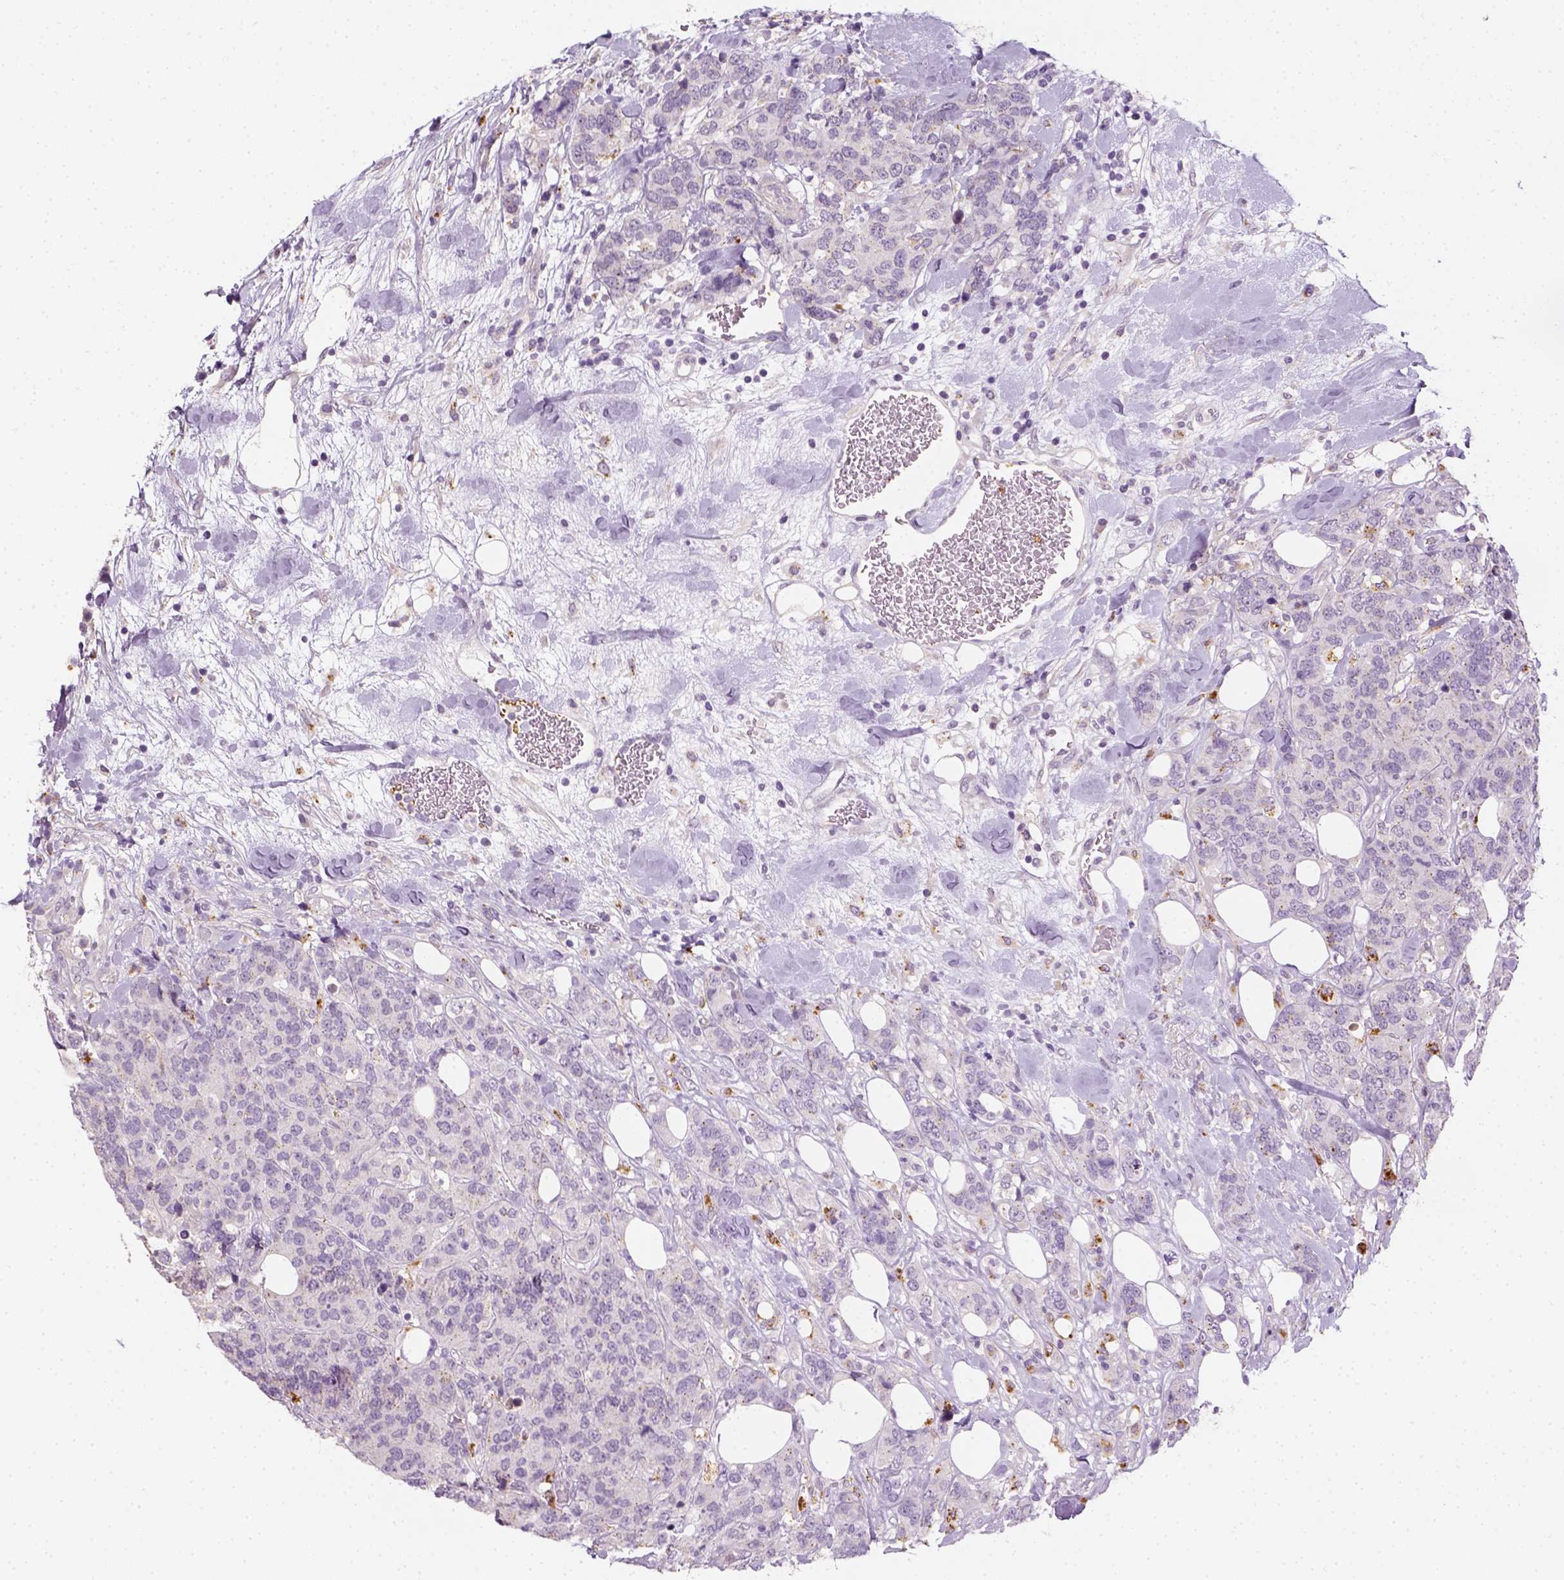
{"staining": {"intensity": "negative", "quantity": "none", "location": "none"}, "tissue": "breast cancer", "cell_type": "Tumor cells", "image_type": "cancer", "snomed": [{"axis": "morphology", "description": "Lobular carcinoma"}, {"axis": "topography", "description": "Breast"}], "caption": "A histopathology image of lobular carcinoma (breast) stained for a protein shows no brown staining in tumor cells. Brightfield microscopy of IHC stained with DAB (brown) and hematoxylin (blue), captured at high magnification.", "gene": "FAM163B", "patient": {"sex": "female", "age": 59}}